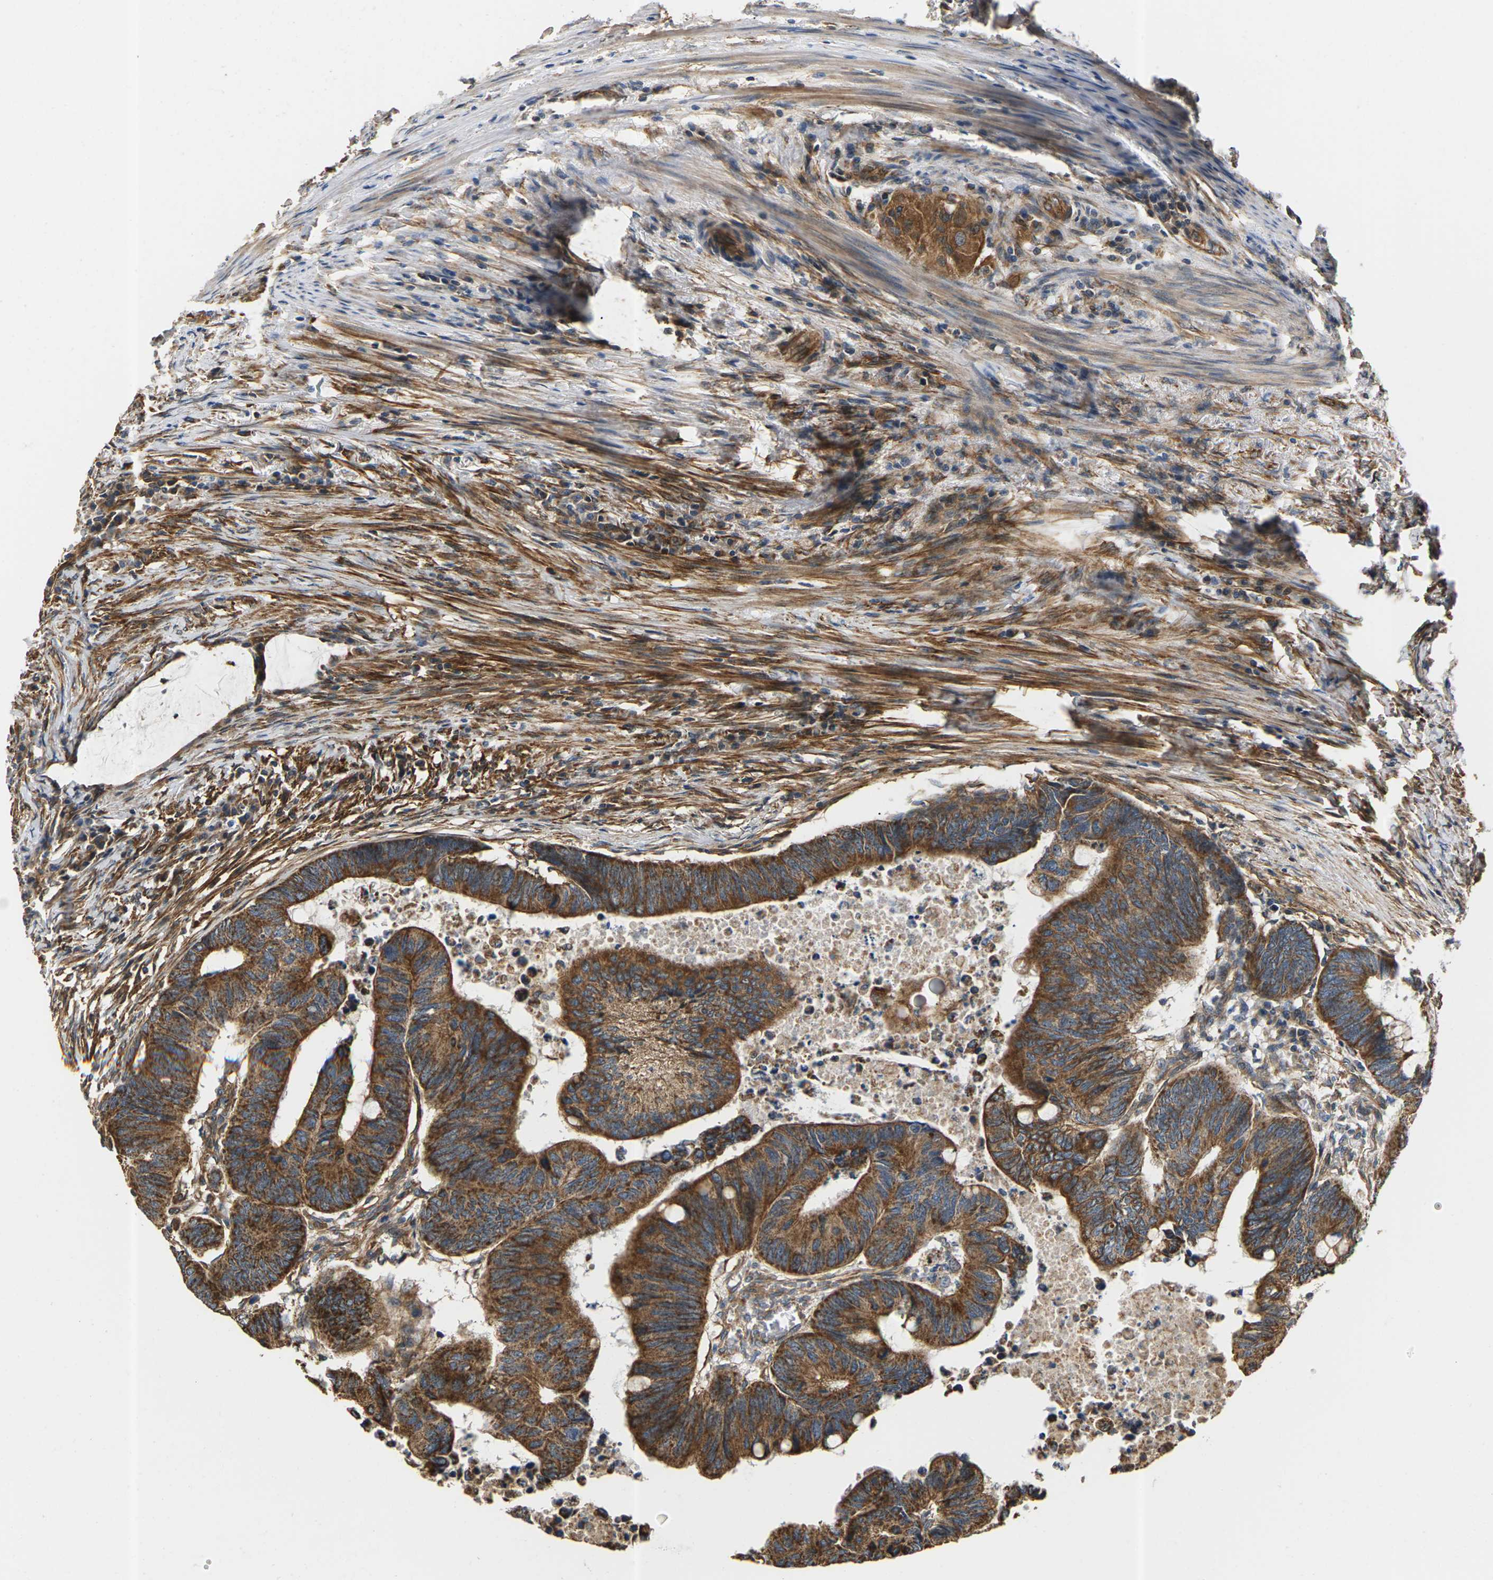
{"staining": {"intensity": "strong", "quantity": ">75%", "location": "cytoplasmic/membranous"}, "tissue": "colorectal cancer", "cell_type": "Tumor cells", "image_type": "cancer", "snomed": [{"axis": "morphology", "description": "Normal tissue, NOS"}, {"axis": "morphology", "description": "Adenocarcinoma, NOS"}, {"axis": "topography", "description": "Rectum"}, {"axis": "topography", "description": "Peripheral nerve tissue"}], "caption": "Tumor cells display high levels of strong cytoplasmic/membranous positivity in about >75% of cells in human colorectal adenocarcinoma.", "gene": "PCDHB4", "patient": {"sex": "male", "age": 92}}